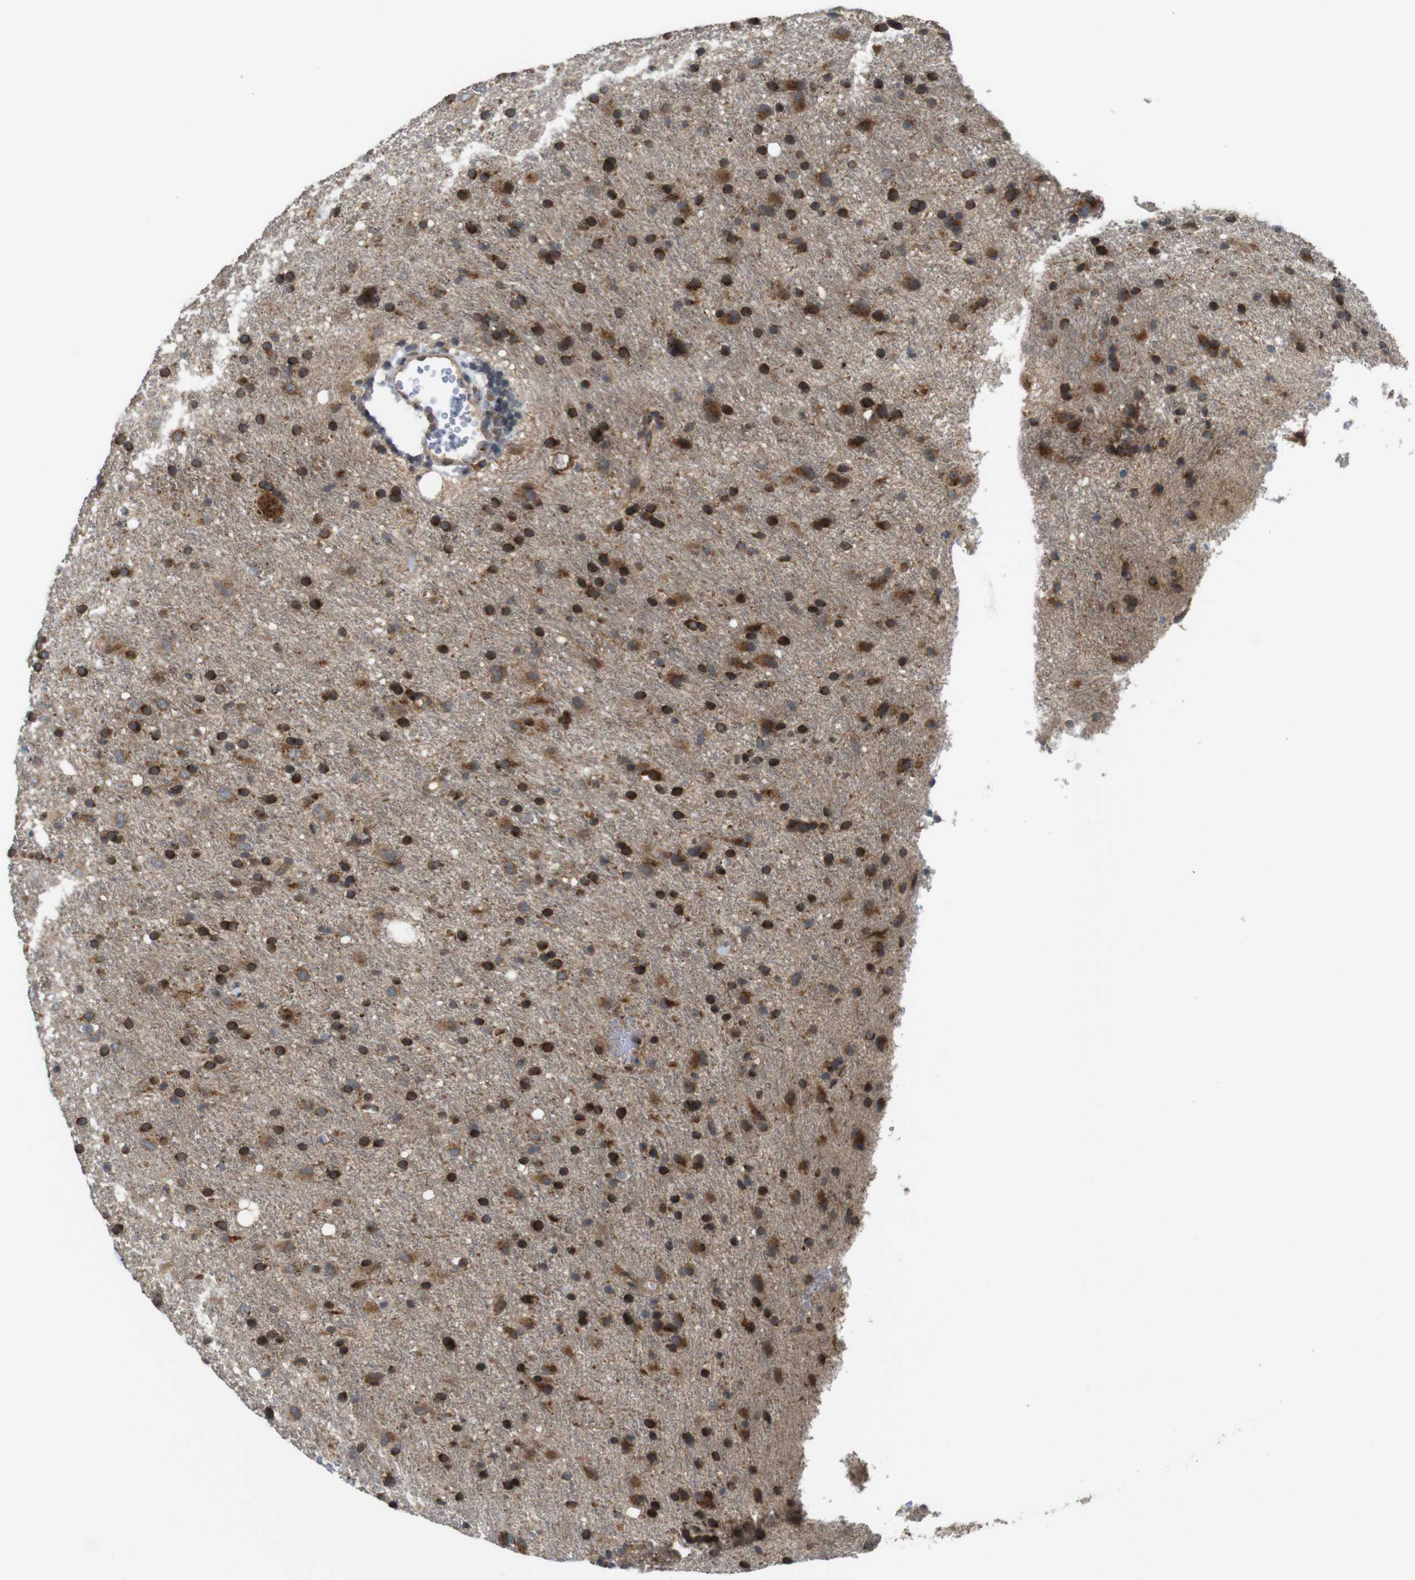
{"staining": {"intensity": "moderate", "quantity": ">75%", "location": "cytoplasmic/membranous"}, "tissue": "glioma", "cell_type": "Tumor cells", "image_type": "cancer", "snomed": [{"axis": "morphology", "description": "Glioma, malignant, Low grade"}, {"axis": "topography", "description": "Brain"}], "caption": "Malignant low-grade glioma stained with a protein marker exhibits moderate staining in tumor cells.", "gene": "EFCAB14", "patient": {"sex": "male", "age": 77}}